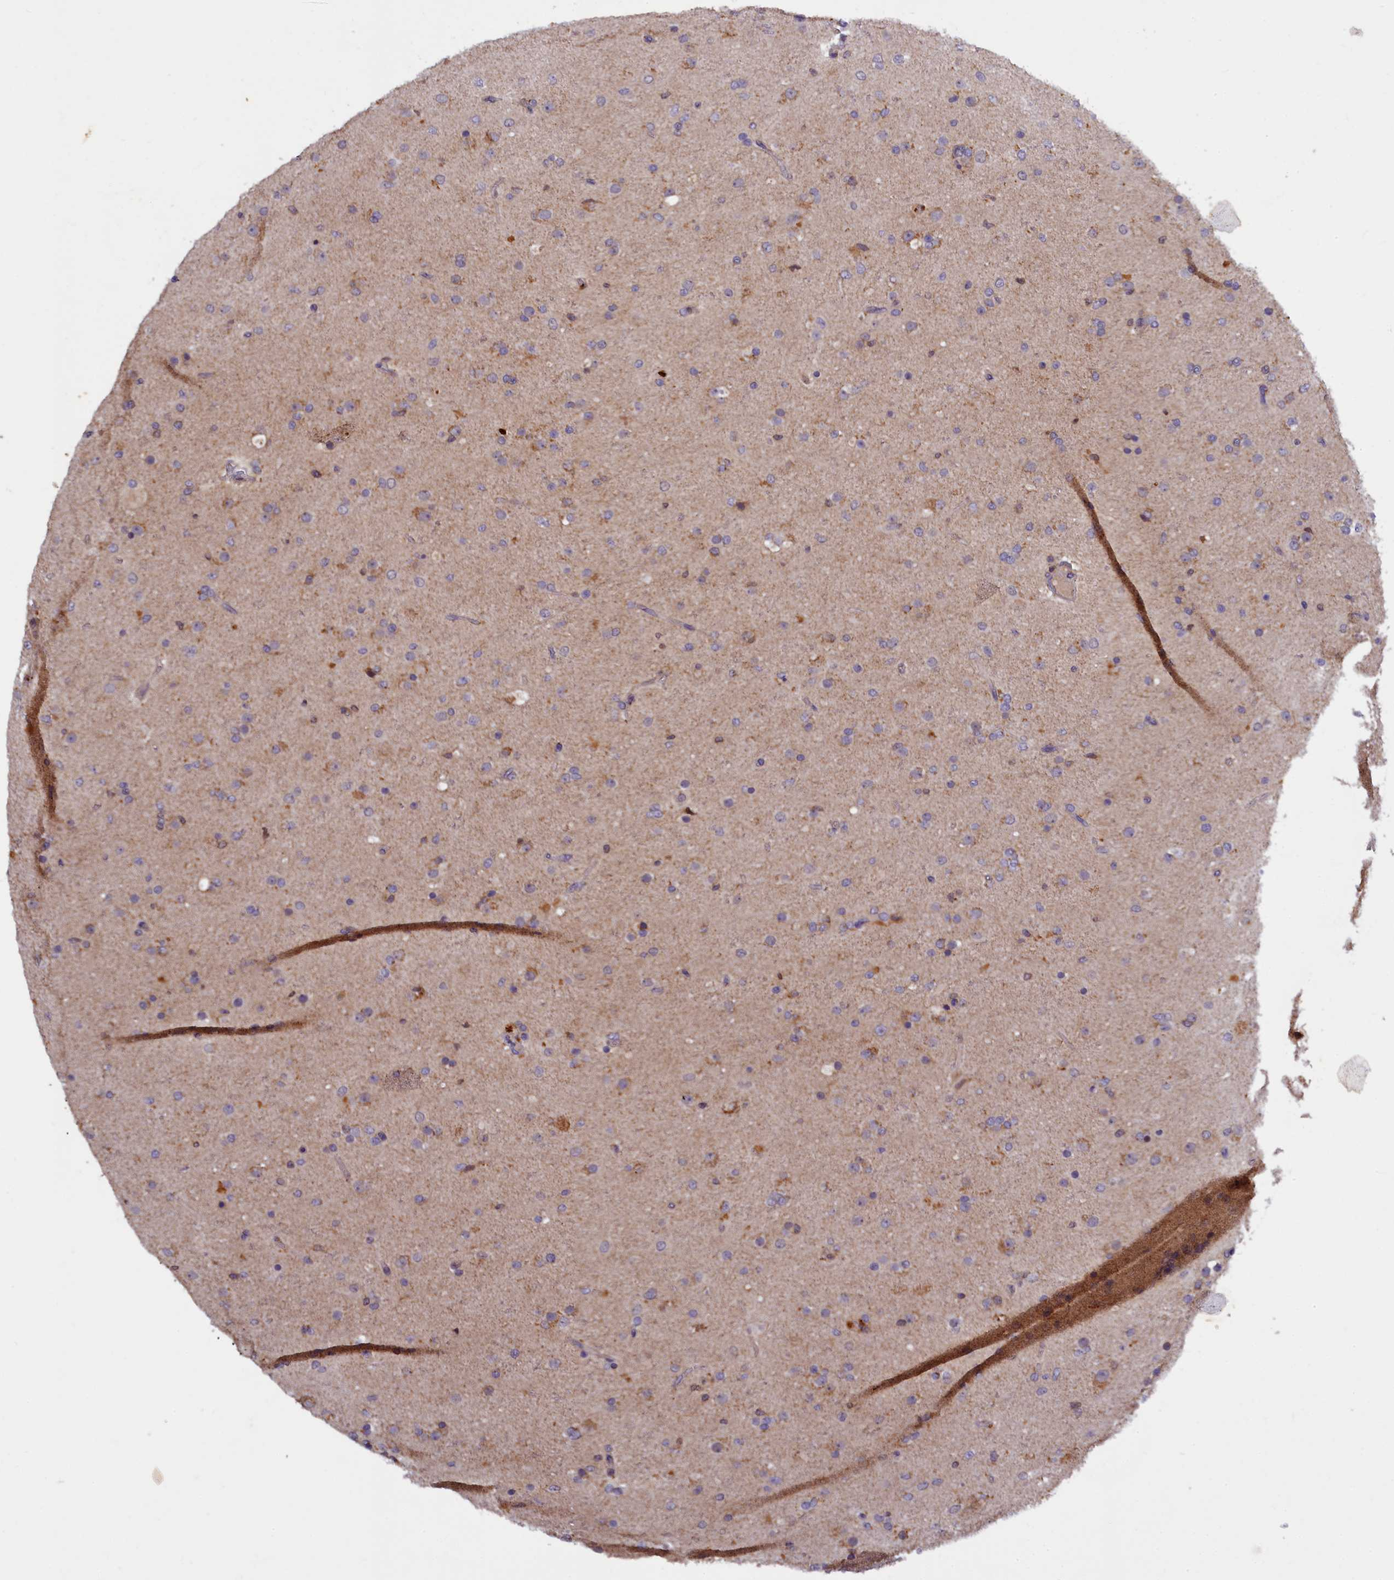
{"staining": {"intensity": "weak", "quantity": "<25%", "location": "cytoplasmic/membranous"}, "tissue": "glioma", "cell_type": "Tumor cells", "image_type": "cancer", "snomed": [{"axis": "morphology", "description": "Glioma, malignant, Low grade"}, {"axis": "topography", "description": "Brain"}], "caption": "The image reveals no staining of tumor cells in glioma. Nuclei are stained in blue.", "gene": "NAIP", "patient": {"sex": "male", "age": 65}}